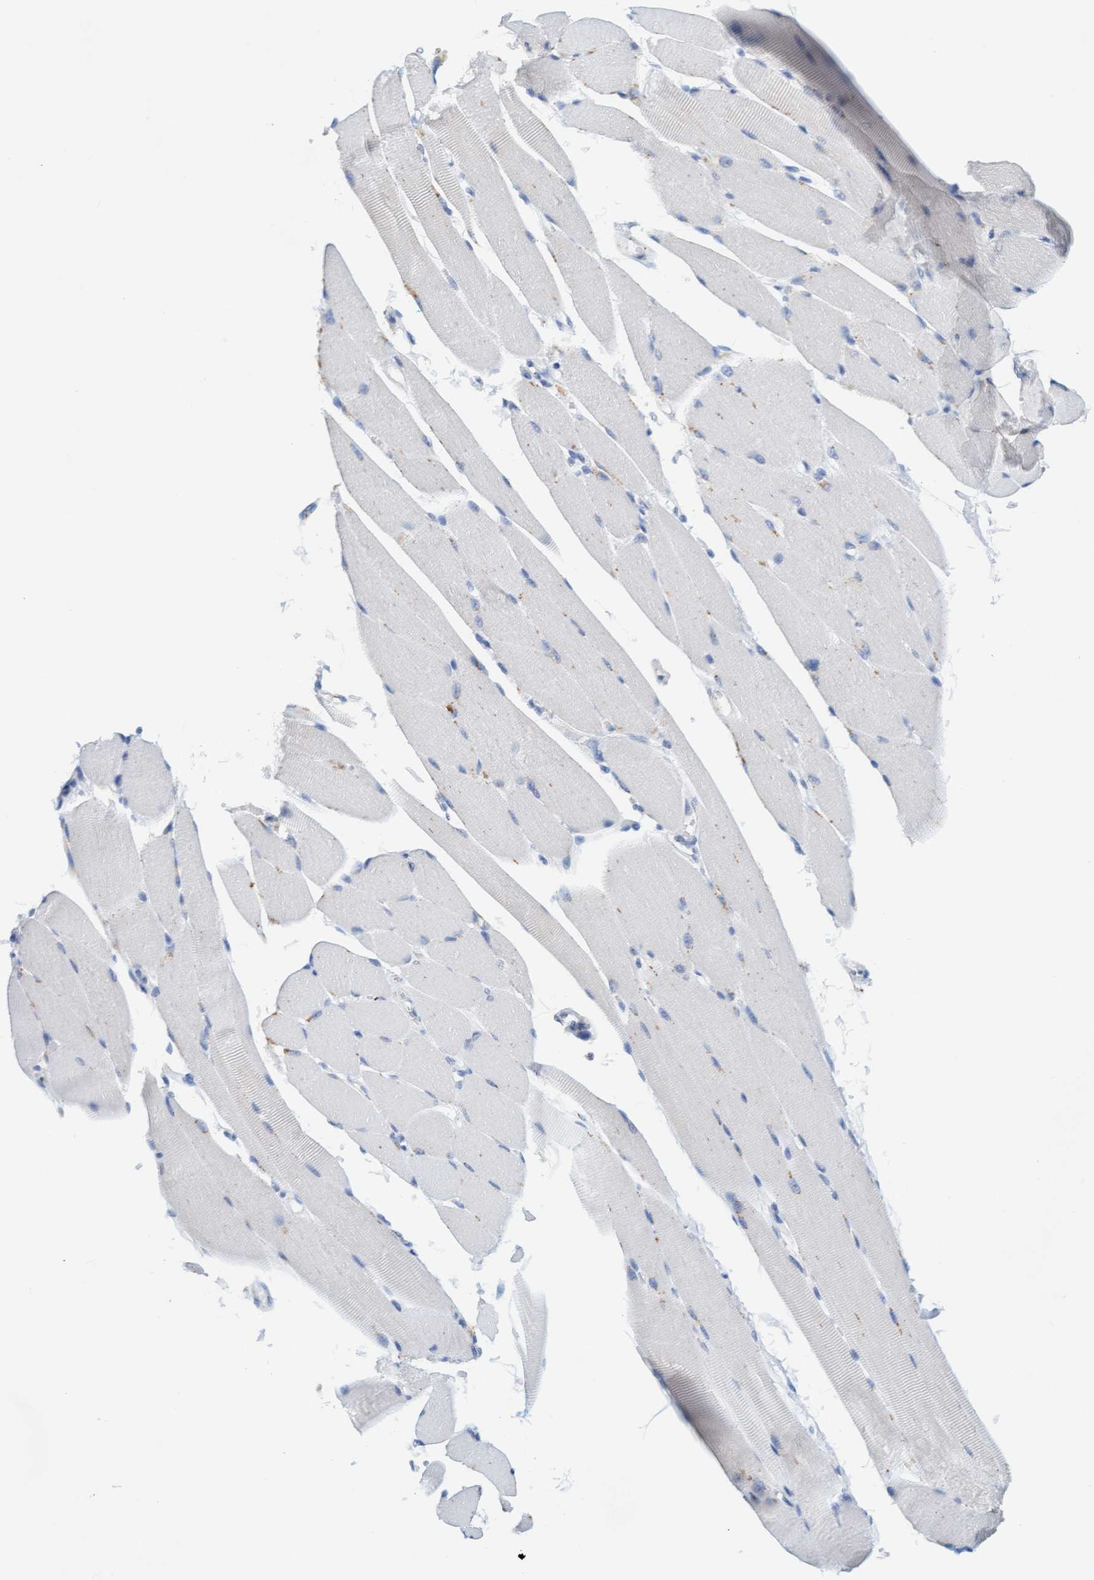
{"staining": {"intensity": "negative", "quantity": "none", "location": "none"}, "tissue": "skeletal muscle", "cell_type": "Myocytes", "image_type": "normal", "snomed": [{"axis": "morphology", "description": "Normal tissue, NOS"}, {"axis": "topography", "description": "Skeletal muscle"}, {"axis": "topography", "description": "Peripheral nerve tissue"}], "caption": "This micrograph is of normal skeletal muscle stained with immunohistochemistry to label a protein in brown with the nuclei are counter-stained blue. There is no staining in myocytes. The staining is performed using DAB (3,3'-diaminobenzidine) brown chromogen with nuclei counter-stained in using hematoxylin.", "gene": "SGSH", "patient": {"sex": "female", "age": 84}}